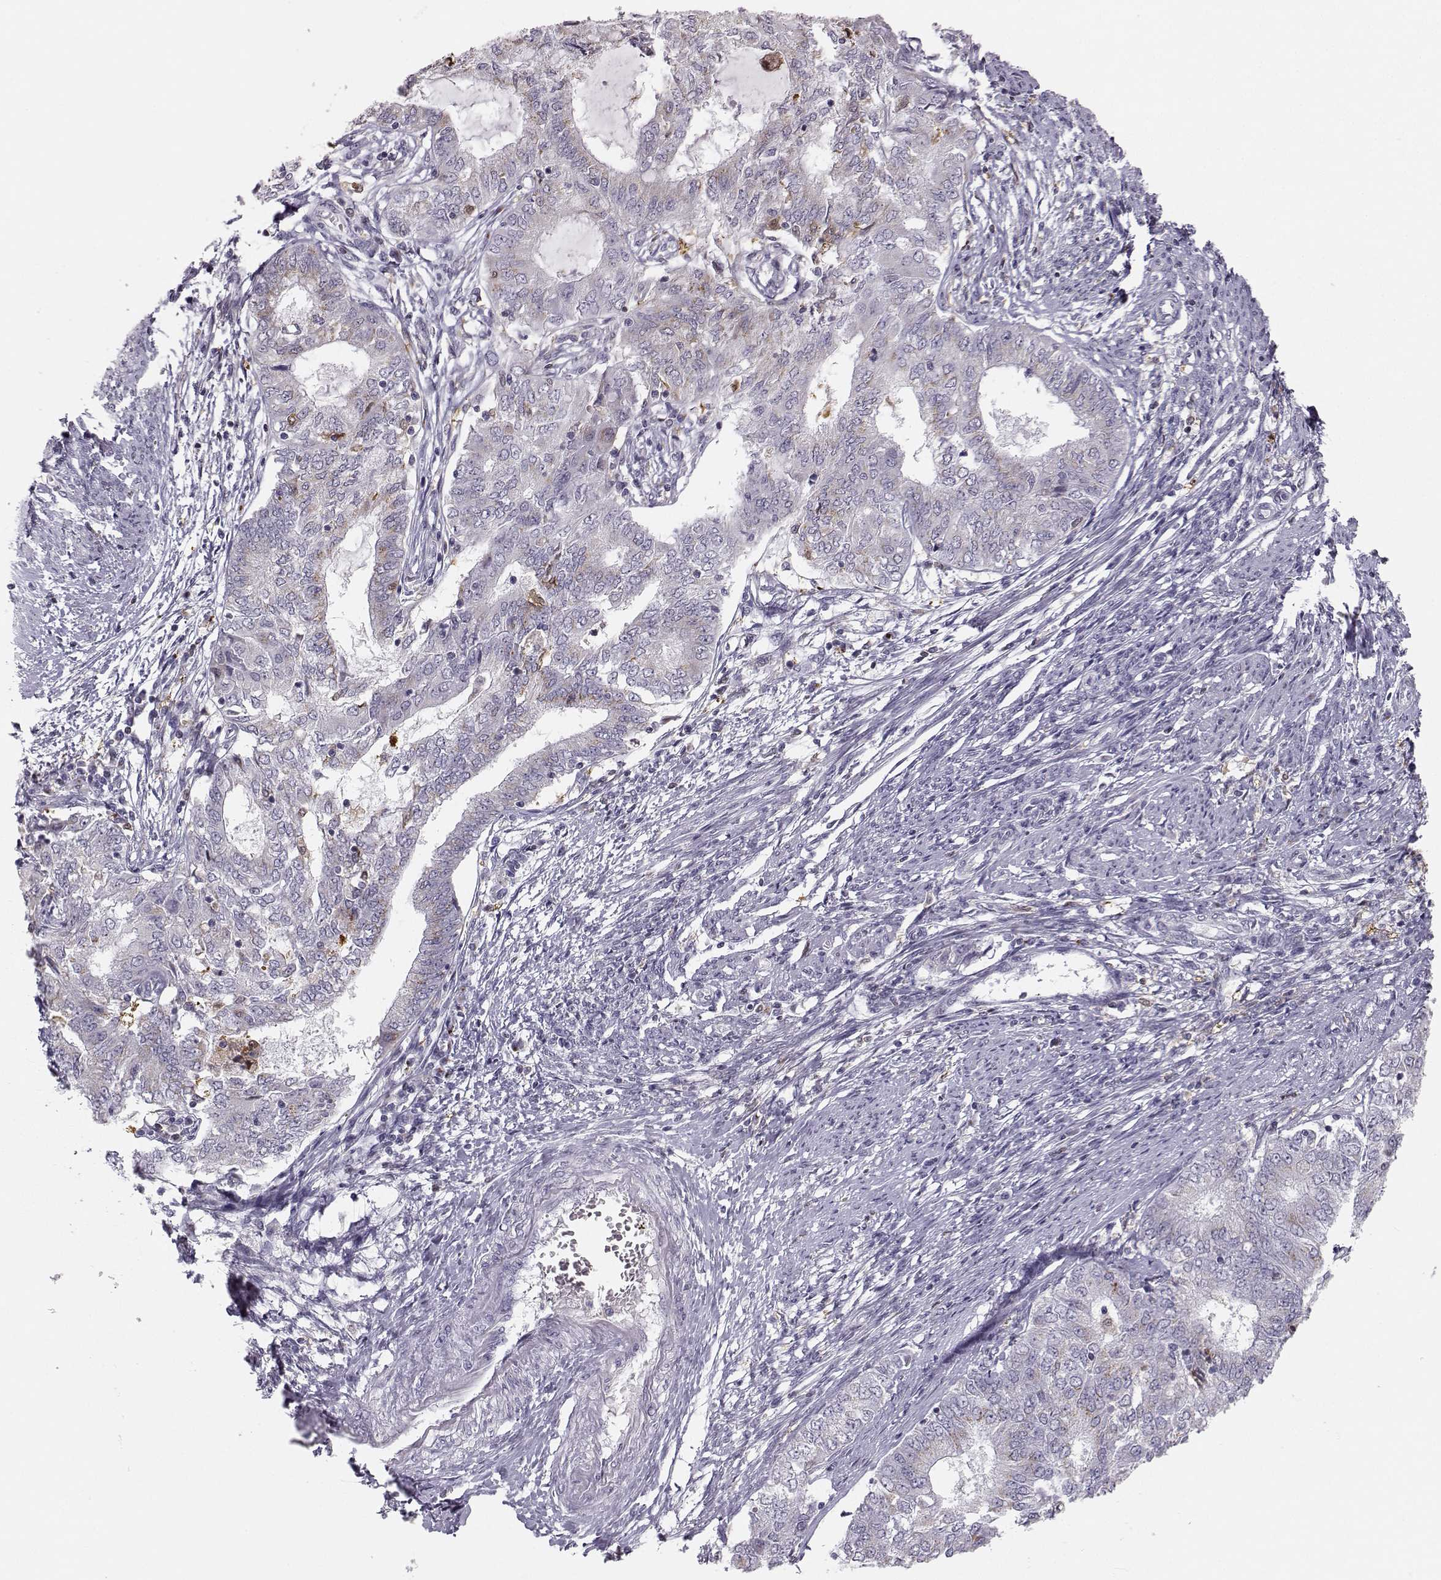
{"staining": {"intensity": "weak", "quantity": "<25%", "location": "cytoplasmic/membranous"}, "tissue": "endometrial cancer", "cell_type": "Tumor cells", "image_type": "cancer", "snomed": [{"axis": "morphology", "description": "Adenocarcinoma, NOS"}, {"axis": "topography", "description": "Endometrium"}], "caption": "Immunohistochemical staining of human adenocarcinoma (endometrial) exhibits no significant staining in tumor cells.", "gene": "HTR7", "patient": {"sex": "female", "age": 62}}